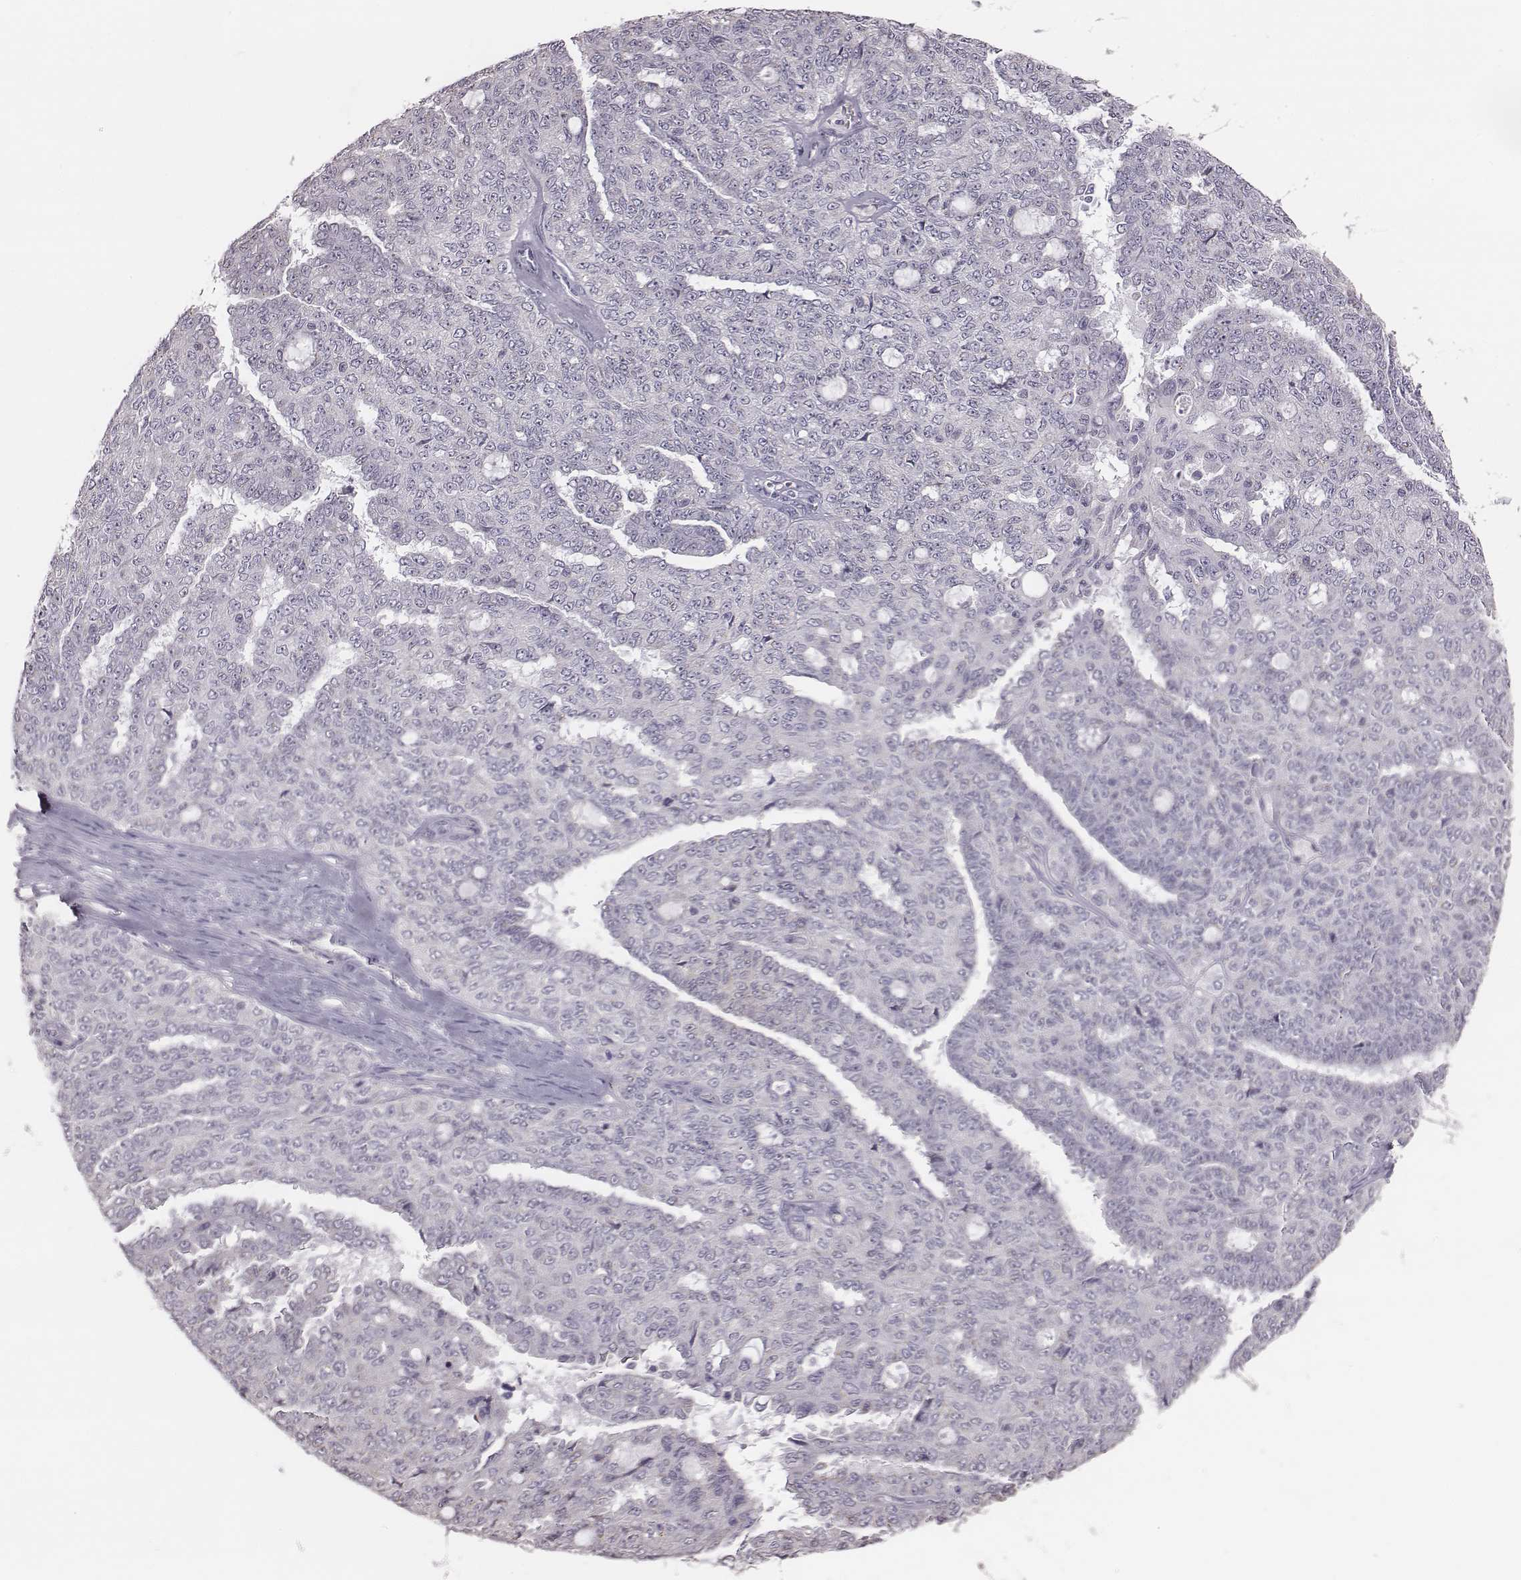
{"staining": {"intensity": "negative", "quantity": "none", "location": "none"}, "tissue": "ovarian cancer", "cell_type": "Tumor cells", "image_type": "cancer", "snomed": [{"axis": "morphology", "description": "Cystadenocarcinoma, serous, NOS"}, {"axis": "topography", "description": "Ovary"}], "caption": "Immunohistochemical staining of human ovarian cancer (serous cystadenocarcinoma) demonstrates no significant positivity in tumor cells. The staining was performed using DAB to visualize the protein expression in brown, while the nuclei were stained in blue with hematoxylin (Magnification: 20x).", "gene": "C6orf58", "patient": {"sex": "female", "age": 71}}